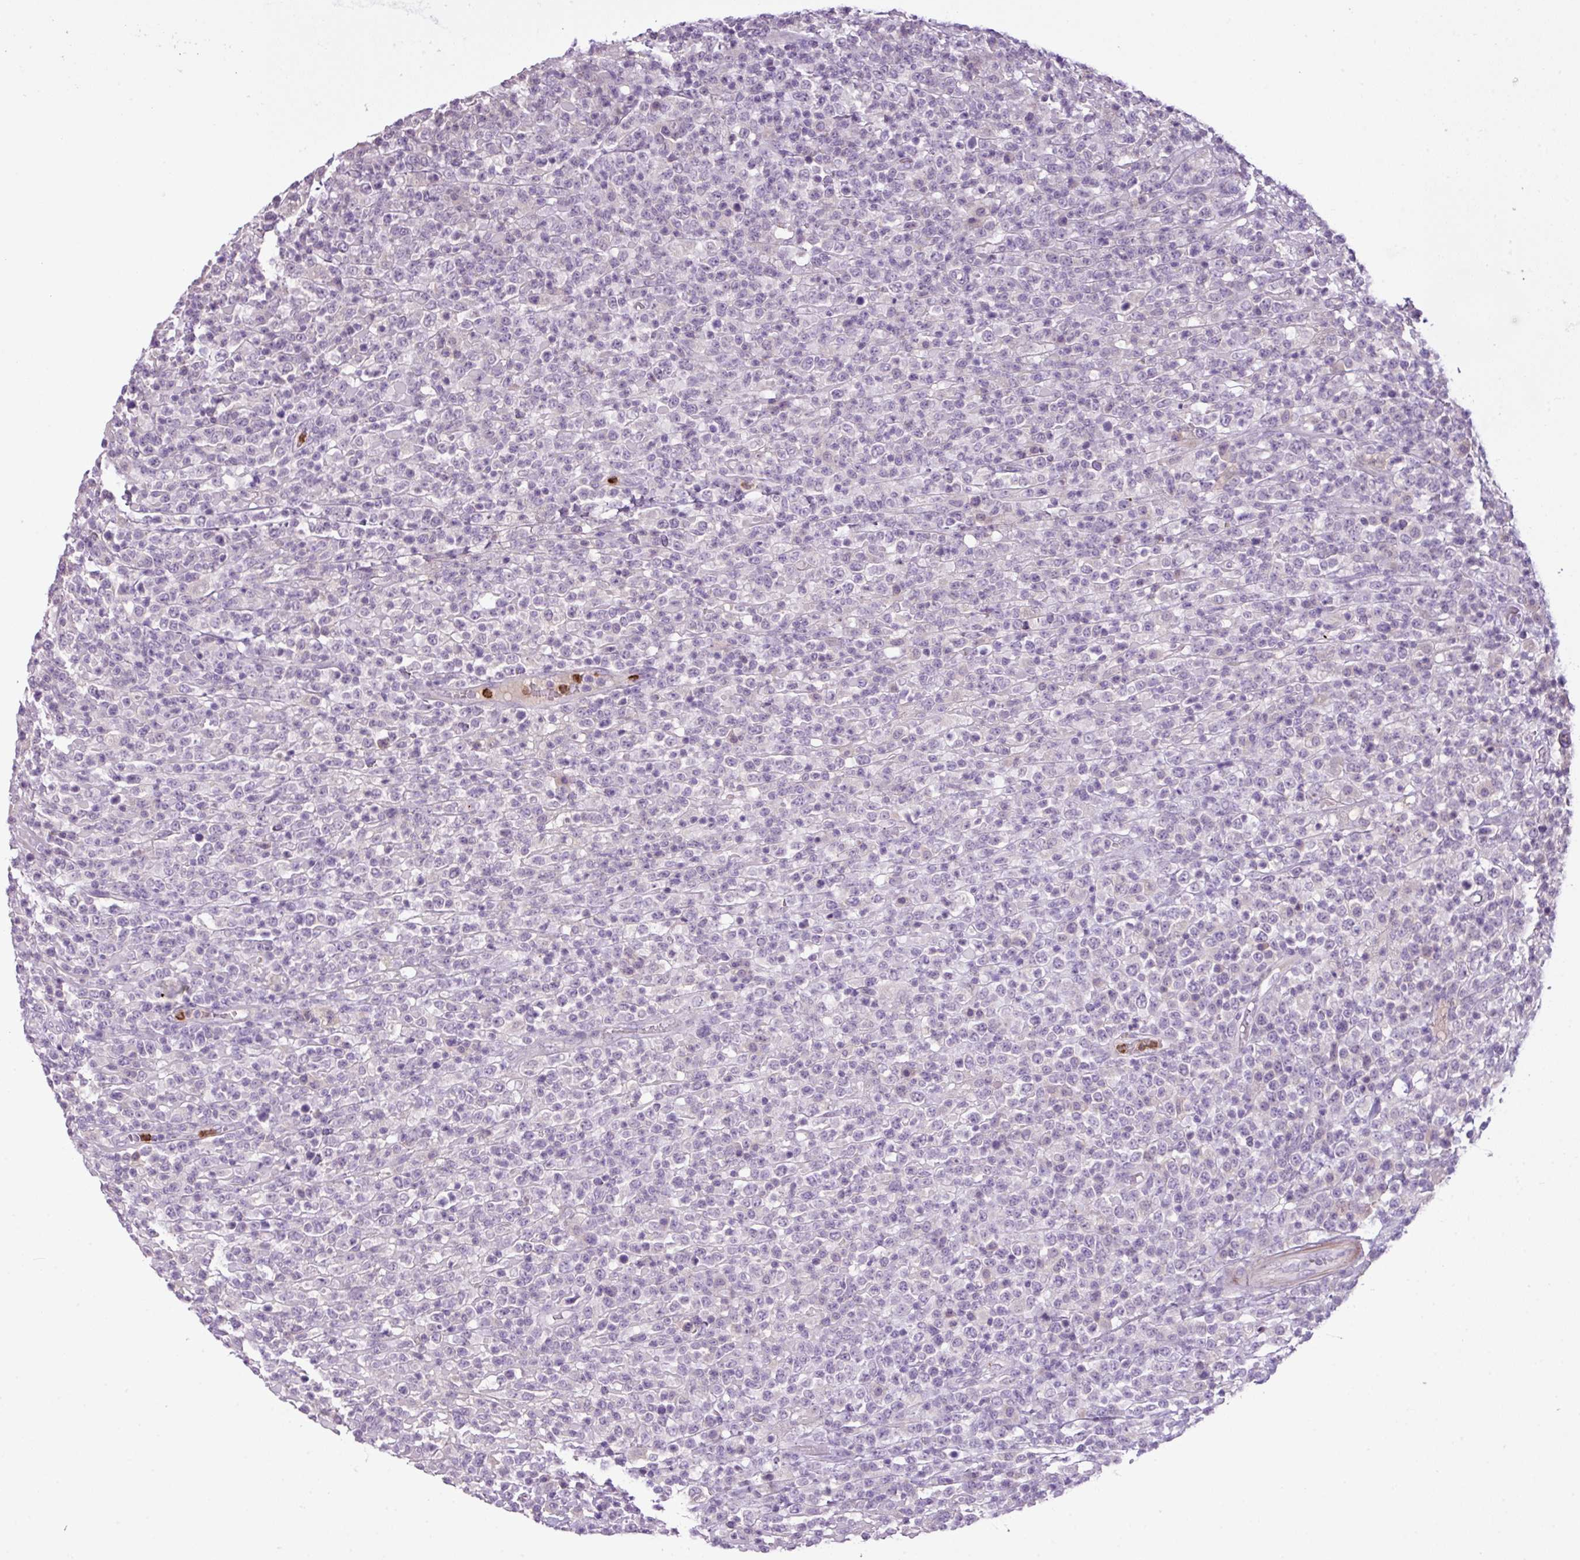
{"staining": {"intensity": "negative", "quantity": "none", "location": "none"}, "tissue": "lymphoma", "cell_type": "Tumor cells", "image_type": "cancer", "snomed": [{"axis": "morphology", "description": "Malignant lymphoma, non-Hodgkin's type, High grade"}, {"axis": "topography", "description": "Colon"}], "caption": "Immunohistochemistry micrograph of neoplastic tissue: human lymphoma stained with DAB displays no significant protein staining in tumor cells.", "gene": "HTR3E", "patient": {"sex": "female", "age": 53}}